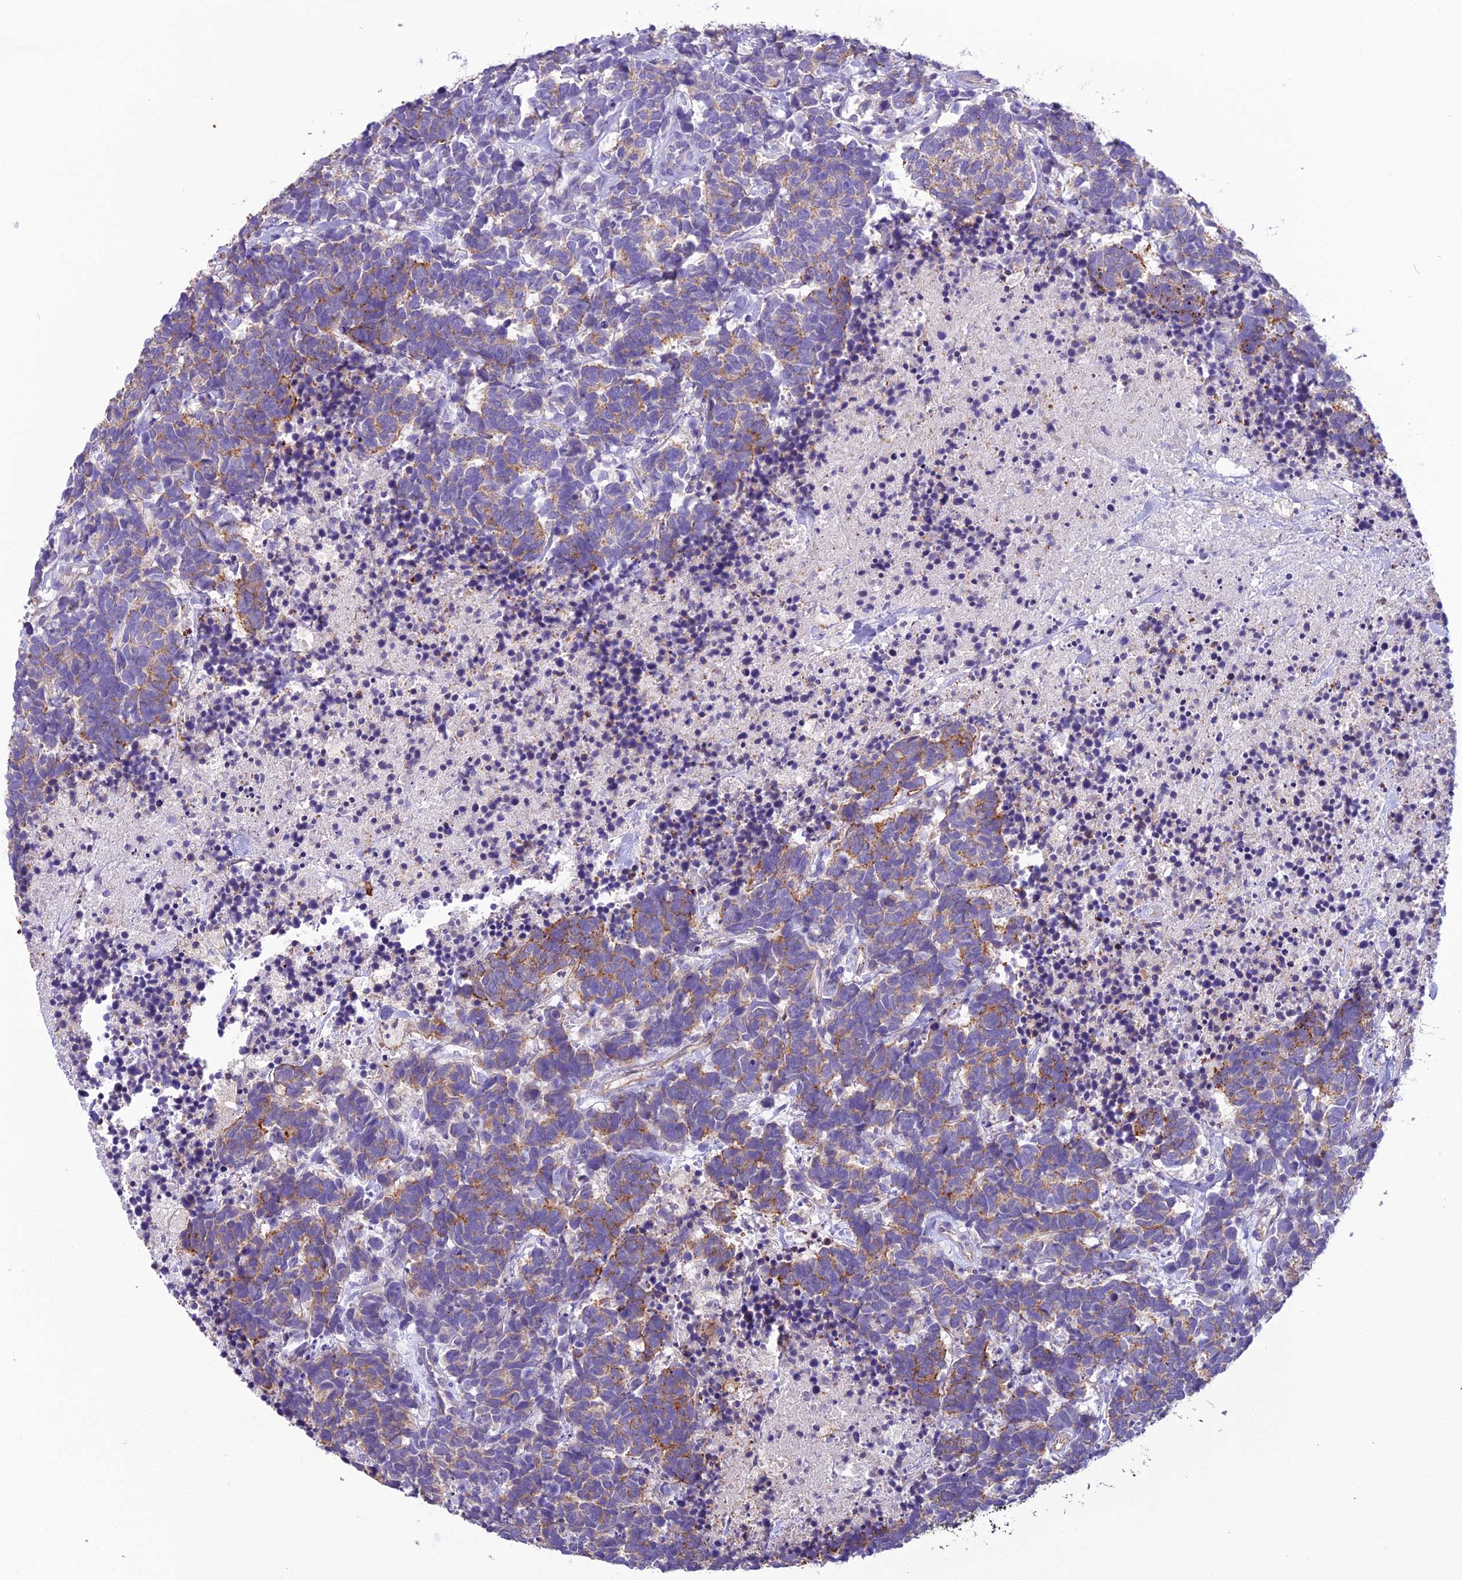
{"staining": {"intensity": "moderate", "quantity": "25%-75%", "location": "cytoplasmic/membranous"}, "tissue": "carcinoid", "cell_type": "Tumor cells", "image_type": "cancer", "snomed": [{"axis": "morphology", "description": "Carcinoma, NOS"}, {"axis": "morphology", "description": "Carcinoid, malignant, NOS"}, {"axis": "topography", "description": "Prostate"}], "caption": "Immunohistochemical staining of malignant carcinoid demonstrates medium levels of moderate cytoplasmic/membranous protein staining in approximately 25%-75% of tumor cells.", "gene": "CFAP47", "patient": {"sex": "male", "age": 57}}